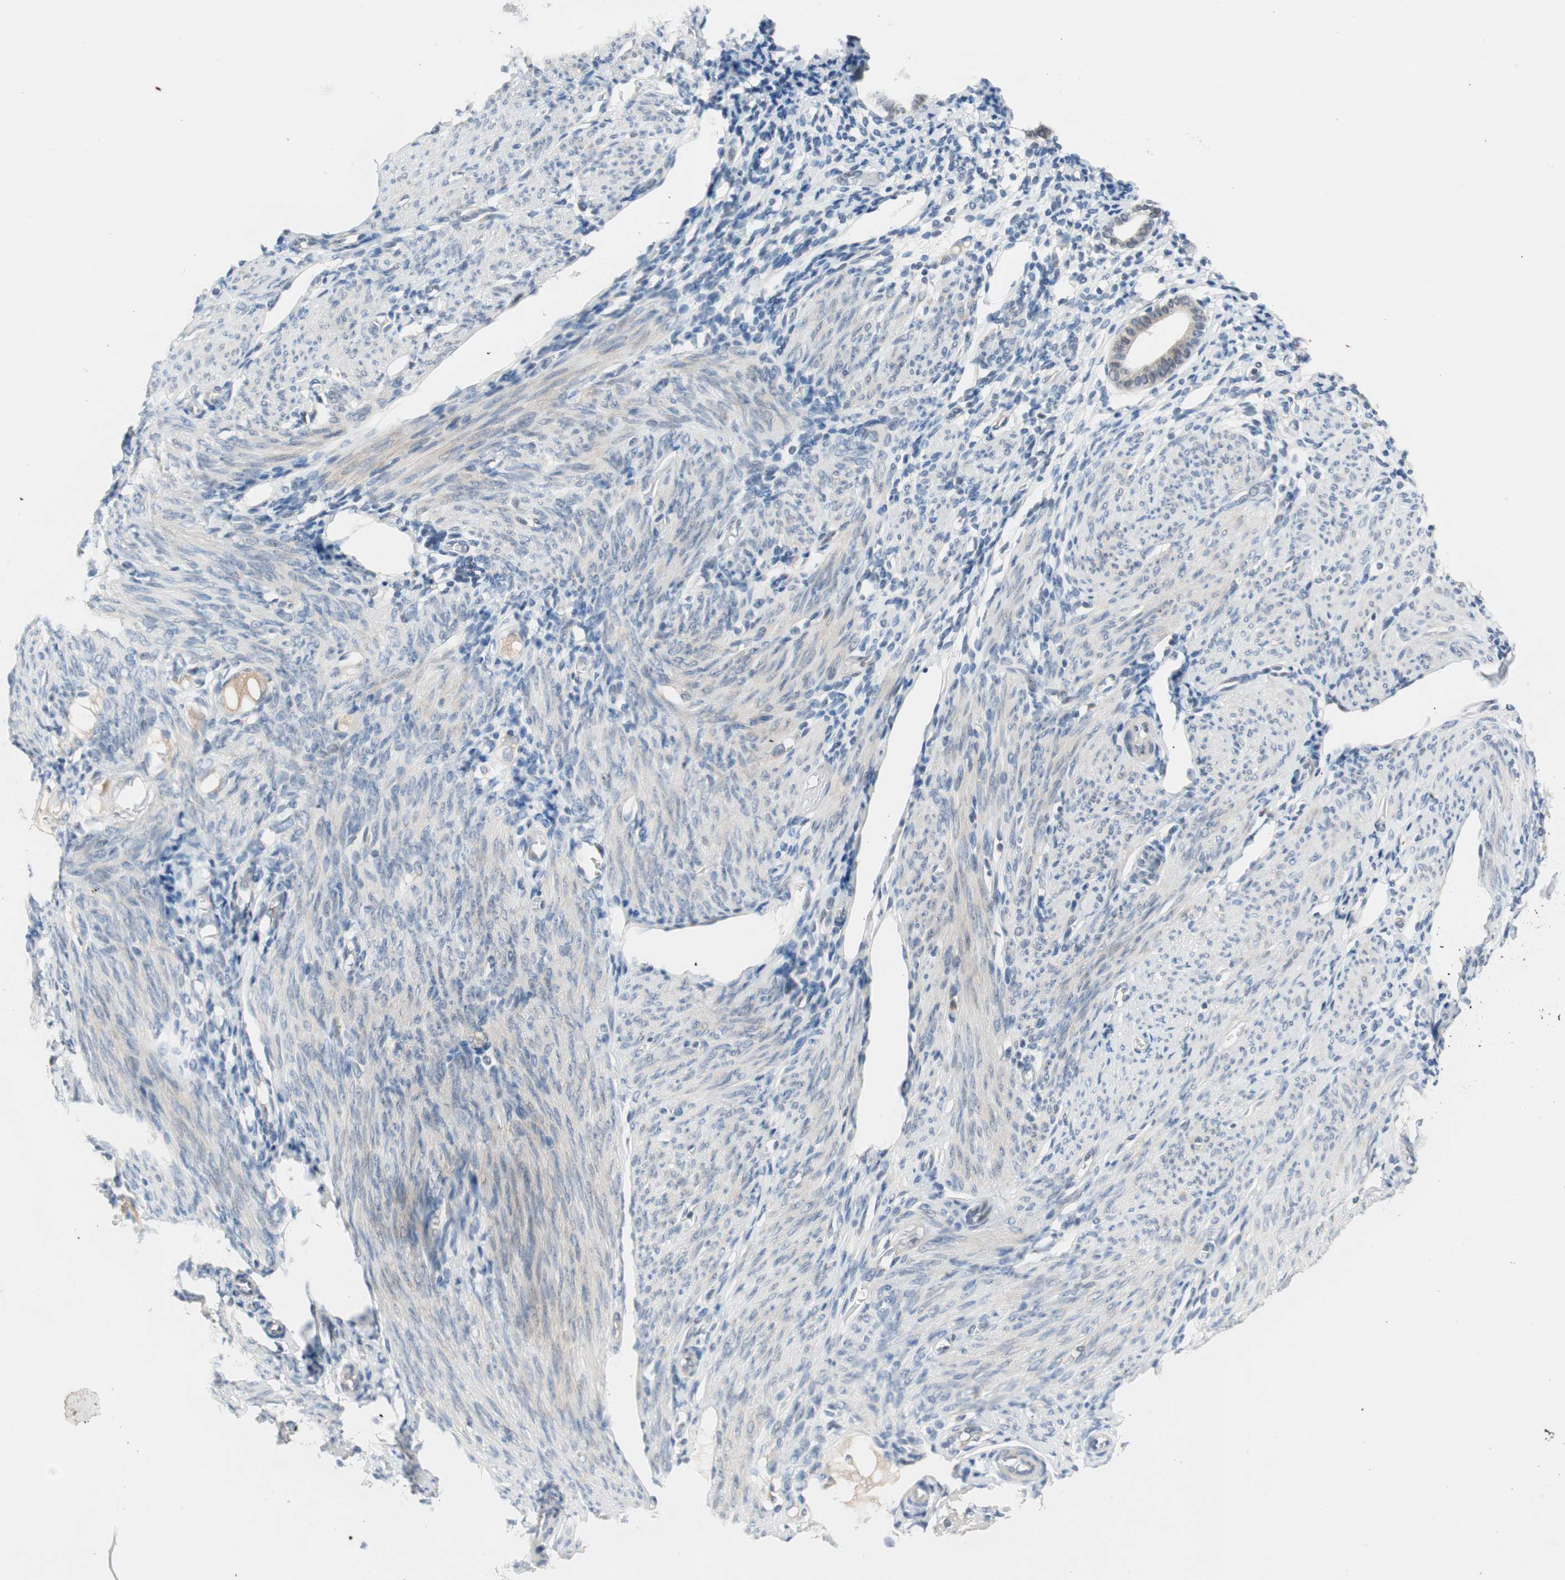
{"staining": {"intensity": "negative", "quantity": "none", "location": "none"}, "tissue": "endometrium", "cell_type": "Cells in endometrial stroma", "image_type": "normal", "snomed": [{"axis": "morphology", "description": "Normal tissue, NOS"}, {"axis": "topography", "description": "Endometrium"}], "caption": "Immunohistochemistry of unremarkable endometrium shows no expression in cells in endometrial stroma.", "gene": "PDZK1", "patient": {"sex": "female", "age": 61}}